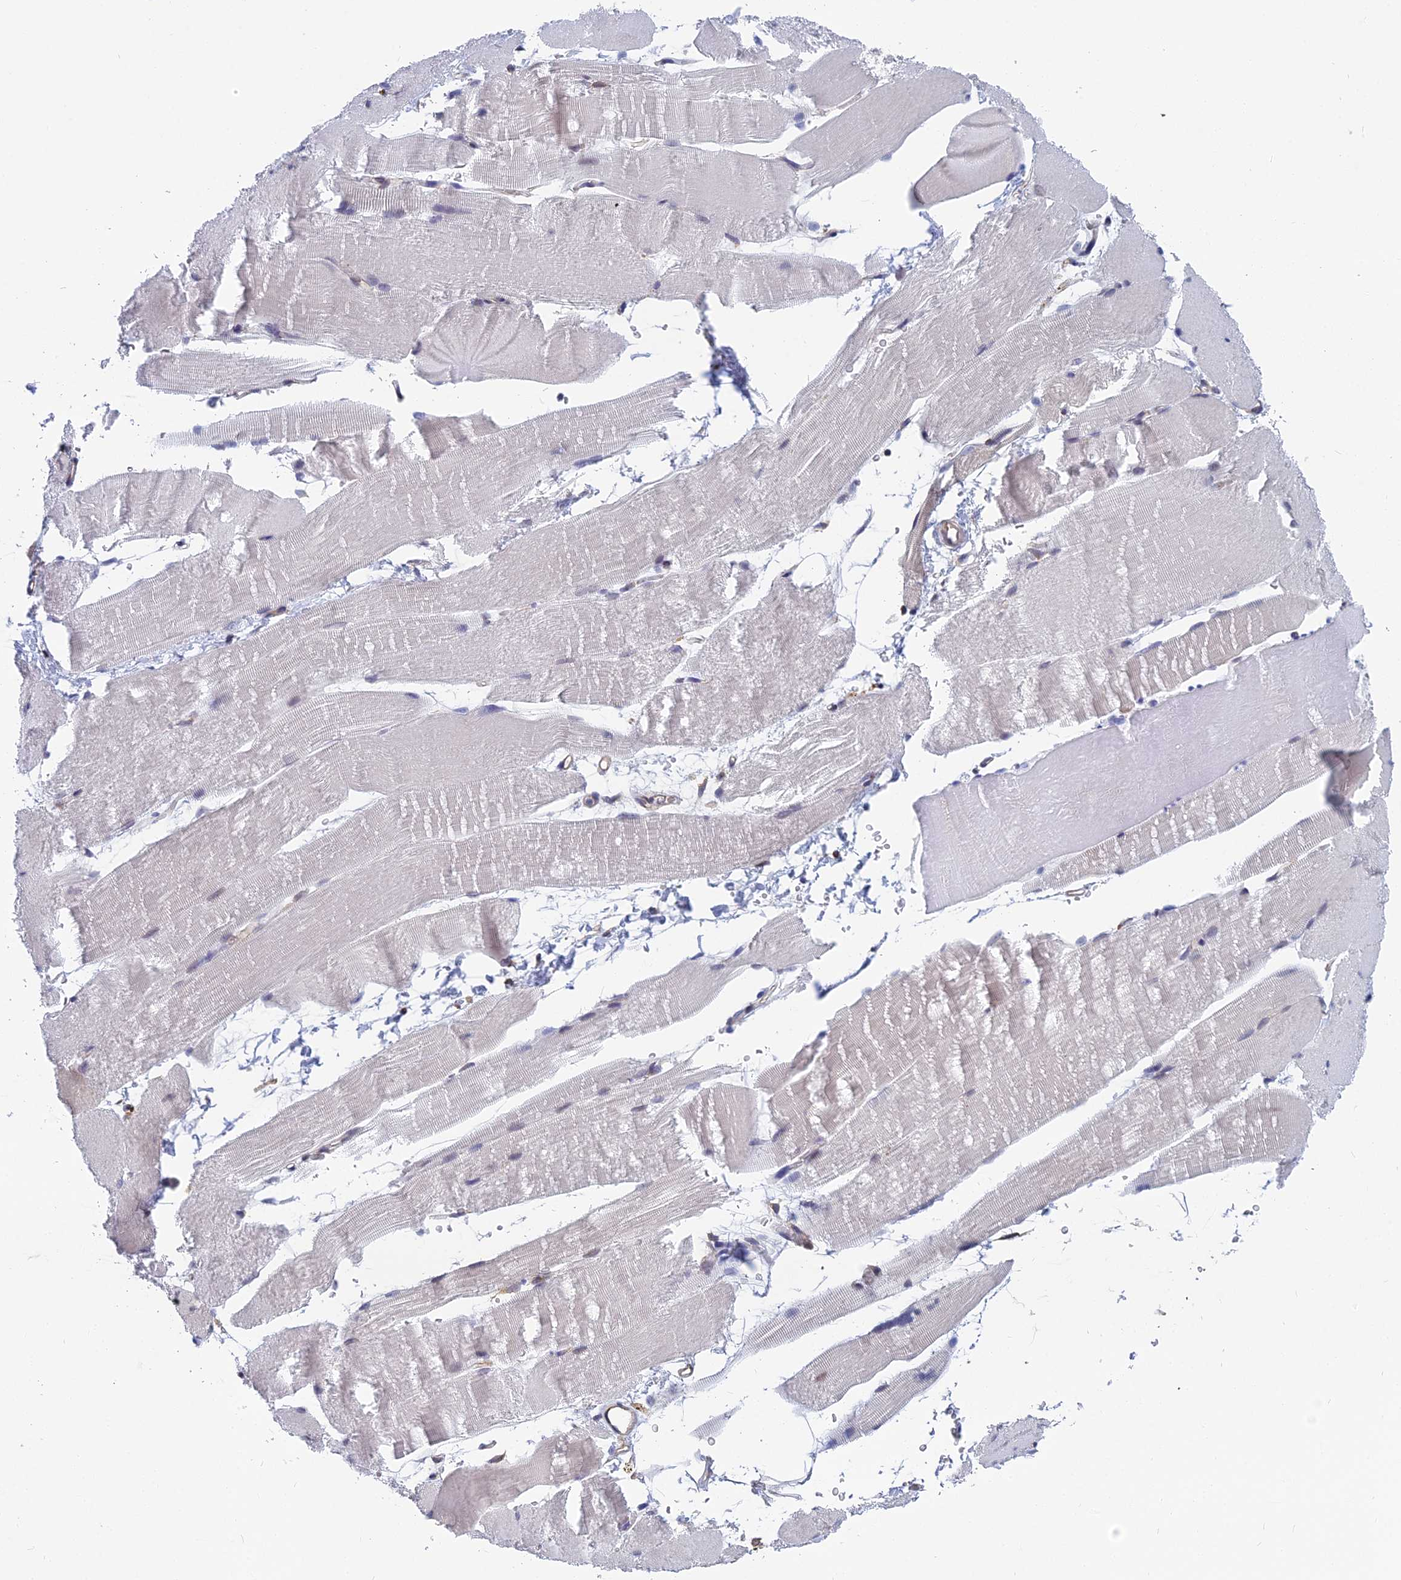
{"staining": {"intensity": "moderate", "quantity": "<25%", "location": "nuclear"}, "tissue": "skeletal muscle", "cell_type": "Myocytes", "image_type": "normal", "snomed": [{"axis": "morphology", "description": "Normal tissue, NOS"}, {"axis": "topography", "description": "Skeletal muscle"}, {"axis": "topography", "description": "Parathyroid gland"}], "caption": "Human skeletal muscle stained with a brown dye demonstrates moderate nuclear positive expression in about <25% of myocytes.", "gene": "KIAA1143", "patient": {"sex": "female", "age": 37}}